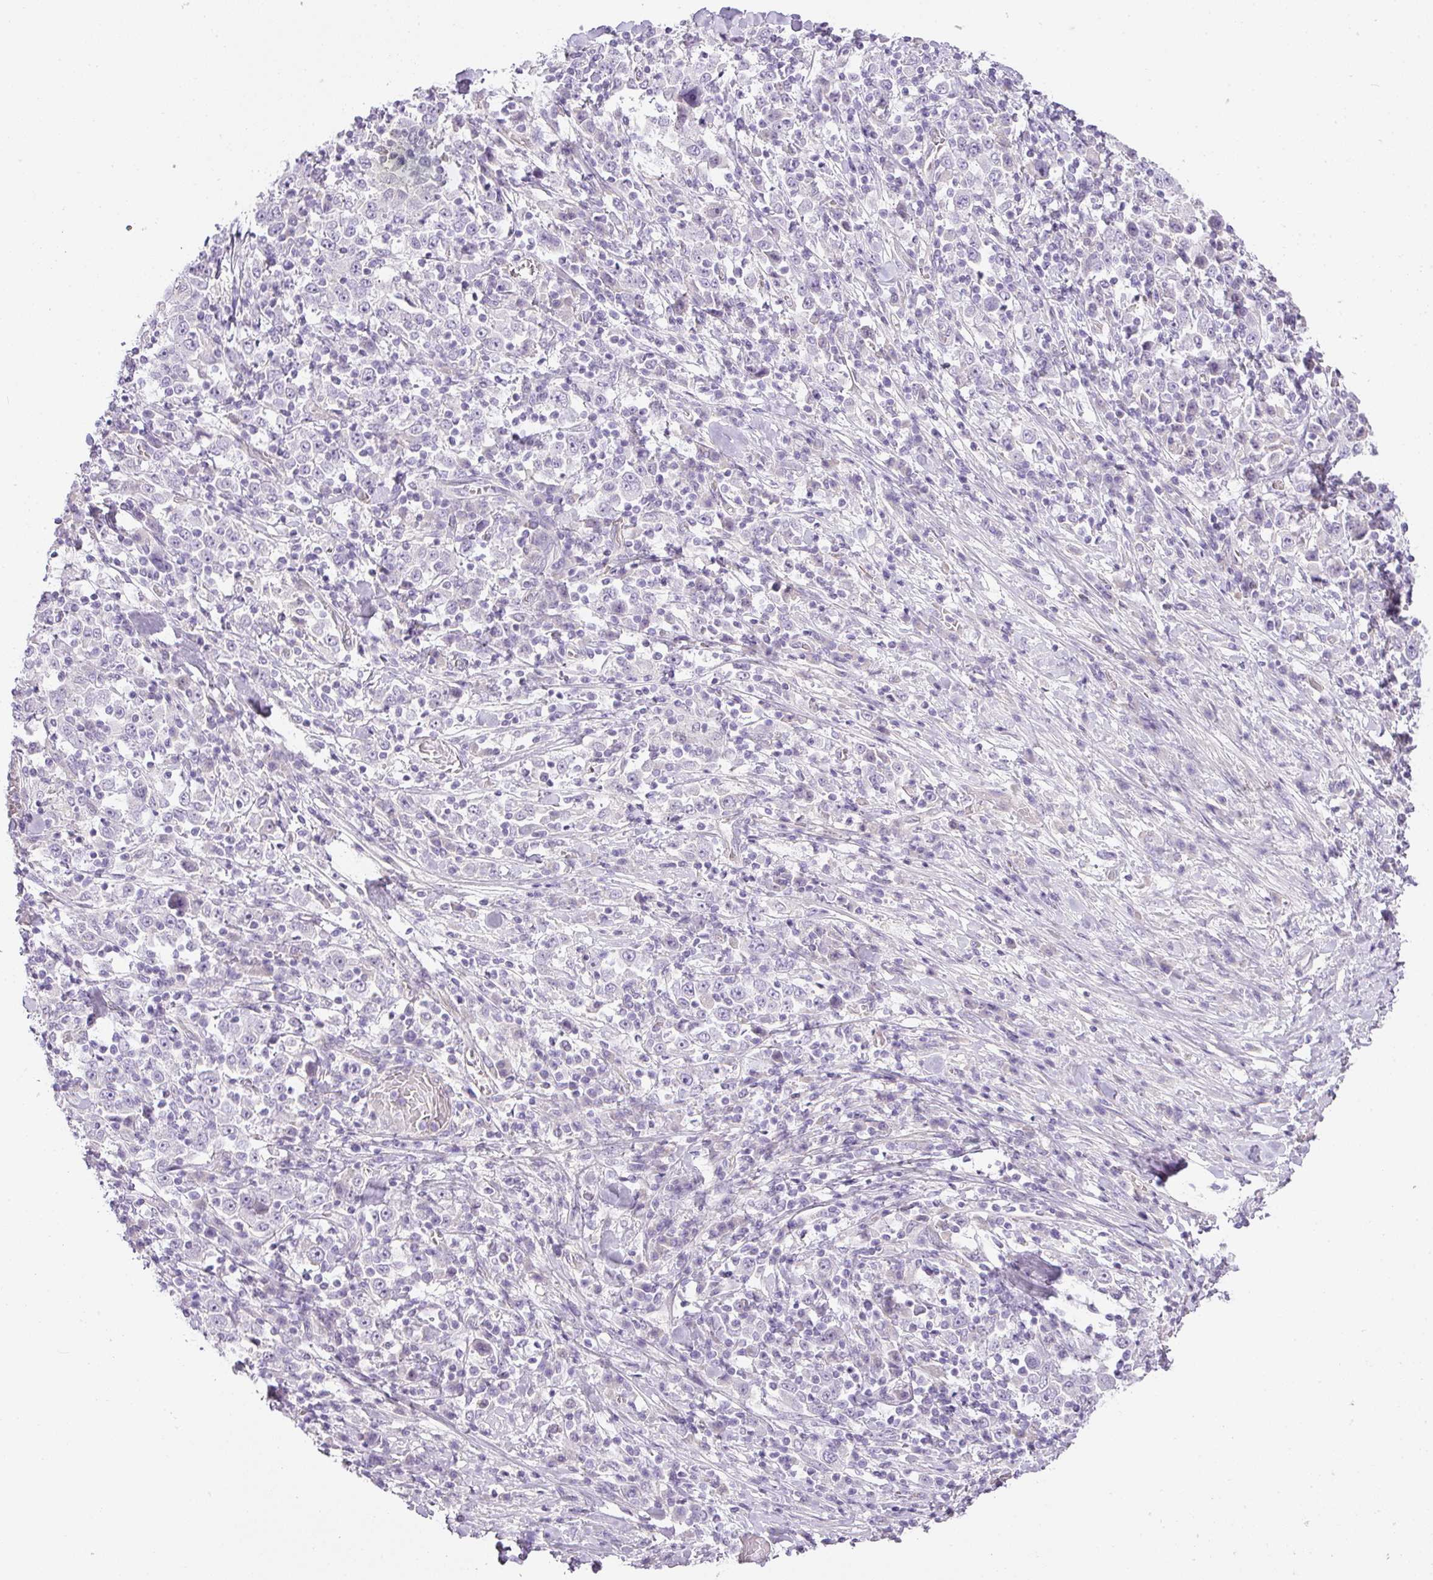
{"staining": {"intensity": "negative", "quantity": "none", "location": "none"}, "tissue": "stomach cancer", "cell_type": "Tumor cells", "image_type": "cancer", "snomed": [{"axis": "morphology", "description": "Normal tissue, NOS"}, {"axis": "morphology", "description": "Adenocarcinoma, NOS"}, {"axis": "topography", "description": "Stomach, upper"}, {"axis": "topography", "description": "Stomach"}], "caption": "IHC image of neoplastic tissue: stomach cancer stained with DAB (3,3'-diaminobenzidine) shows no significant protein positivity in tumor cells.", "gene": "RAX2", "patient": {"sex": "male", "age": 59}}